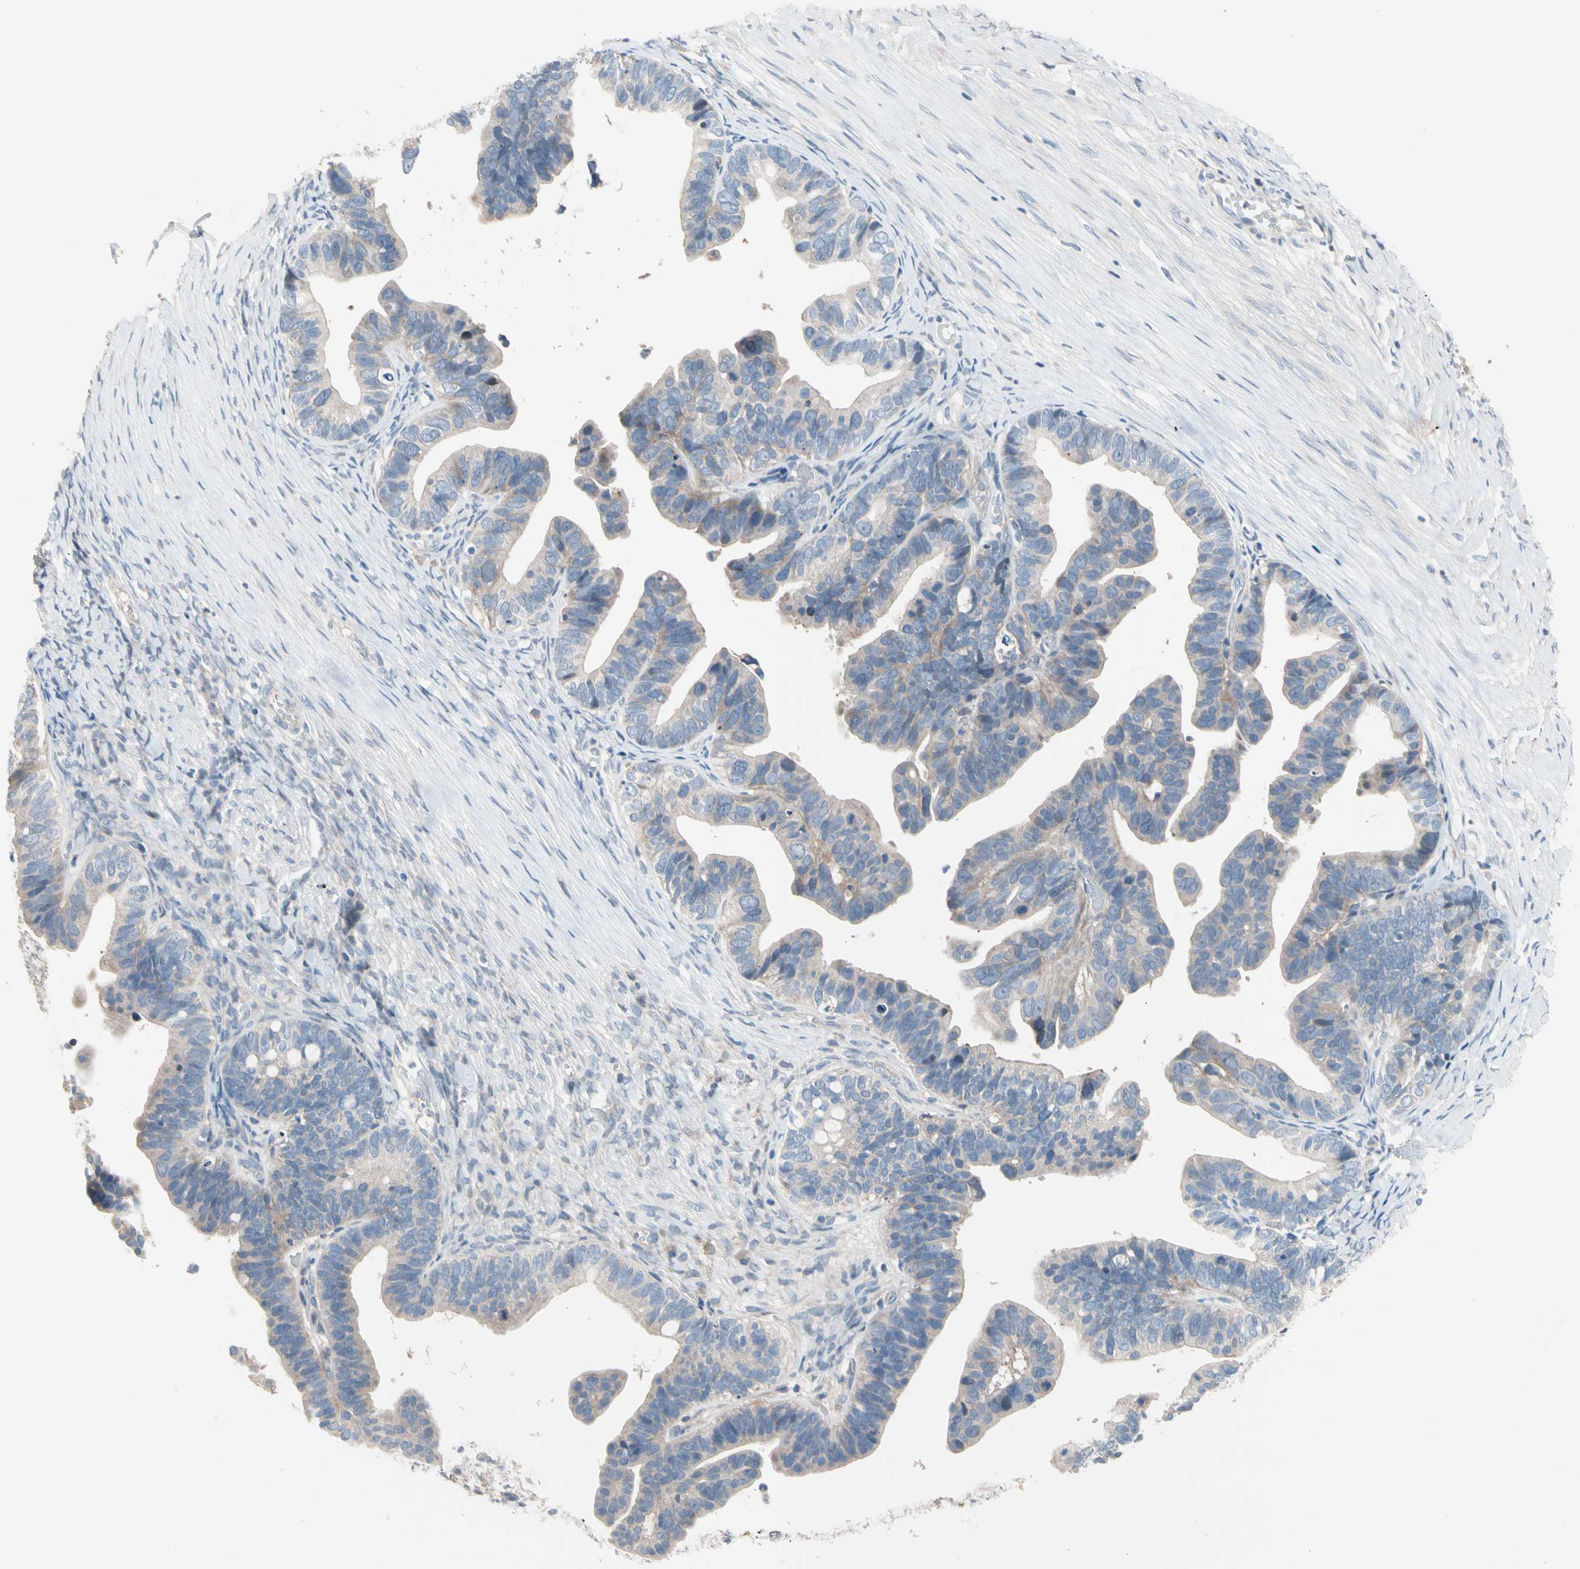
{"staining": {"intensity": "weak", "quantity": "25%-75%", "location": "cytoplasmic/membranous"}, "tissue": "ovarian cancer", "cell_type": "Tumor cells", "image_type": "cancer", "snomed": [{"axis": "morphology", "description": "Cystadenocarcinoma, serous, NOS"}, {"axis": "topography", "description": "Ovary"}], "caption": "The image displays a brown stain indicating the presence of a protein in the cytoplasmic/membranous of tumor cells in serous cystadenocarcinoma (ovarian).", "gene": "CASQ1", "patient": {"sex": "female", "age": 56}}